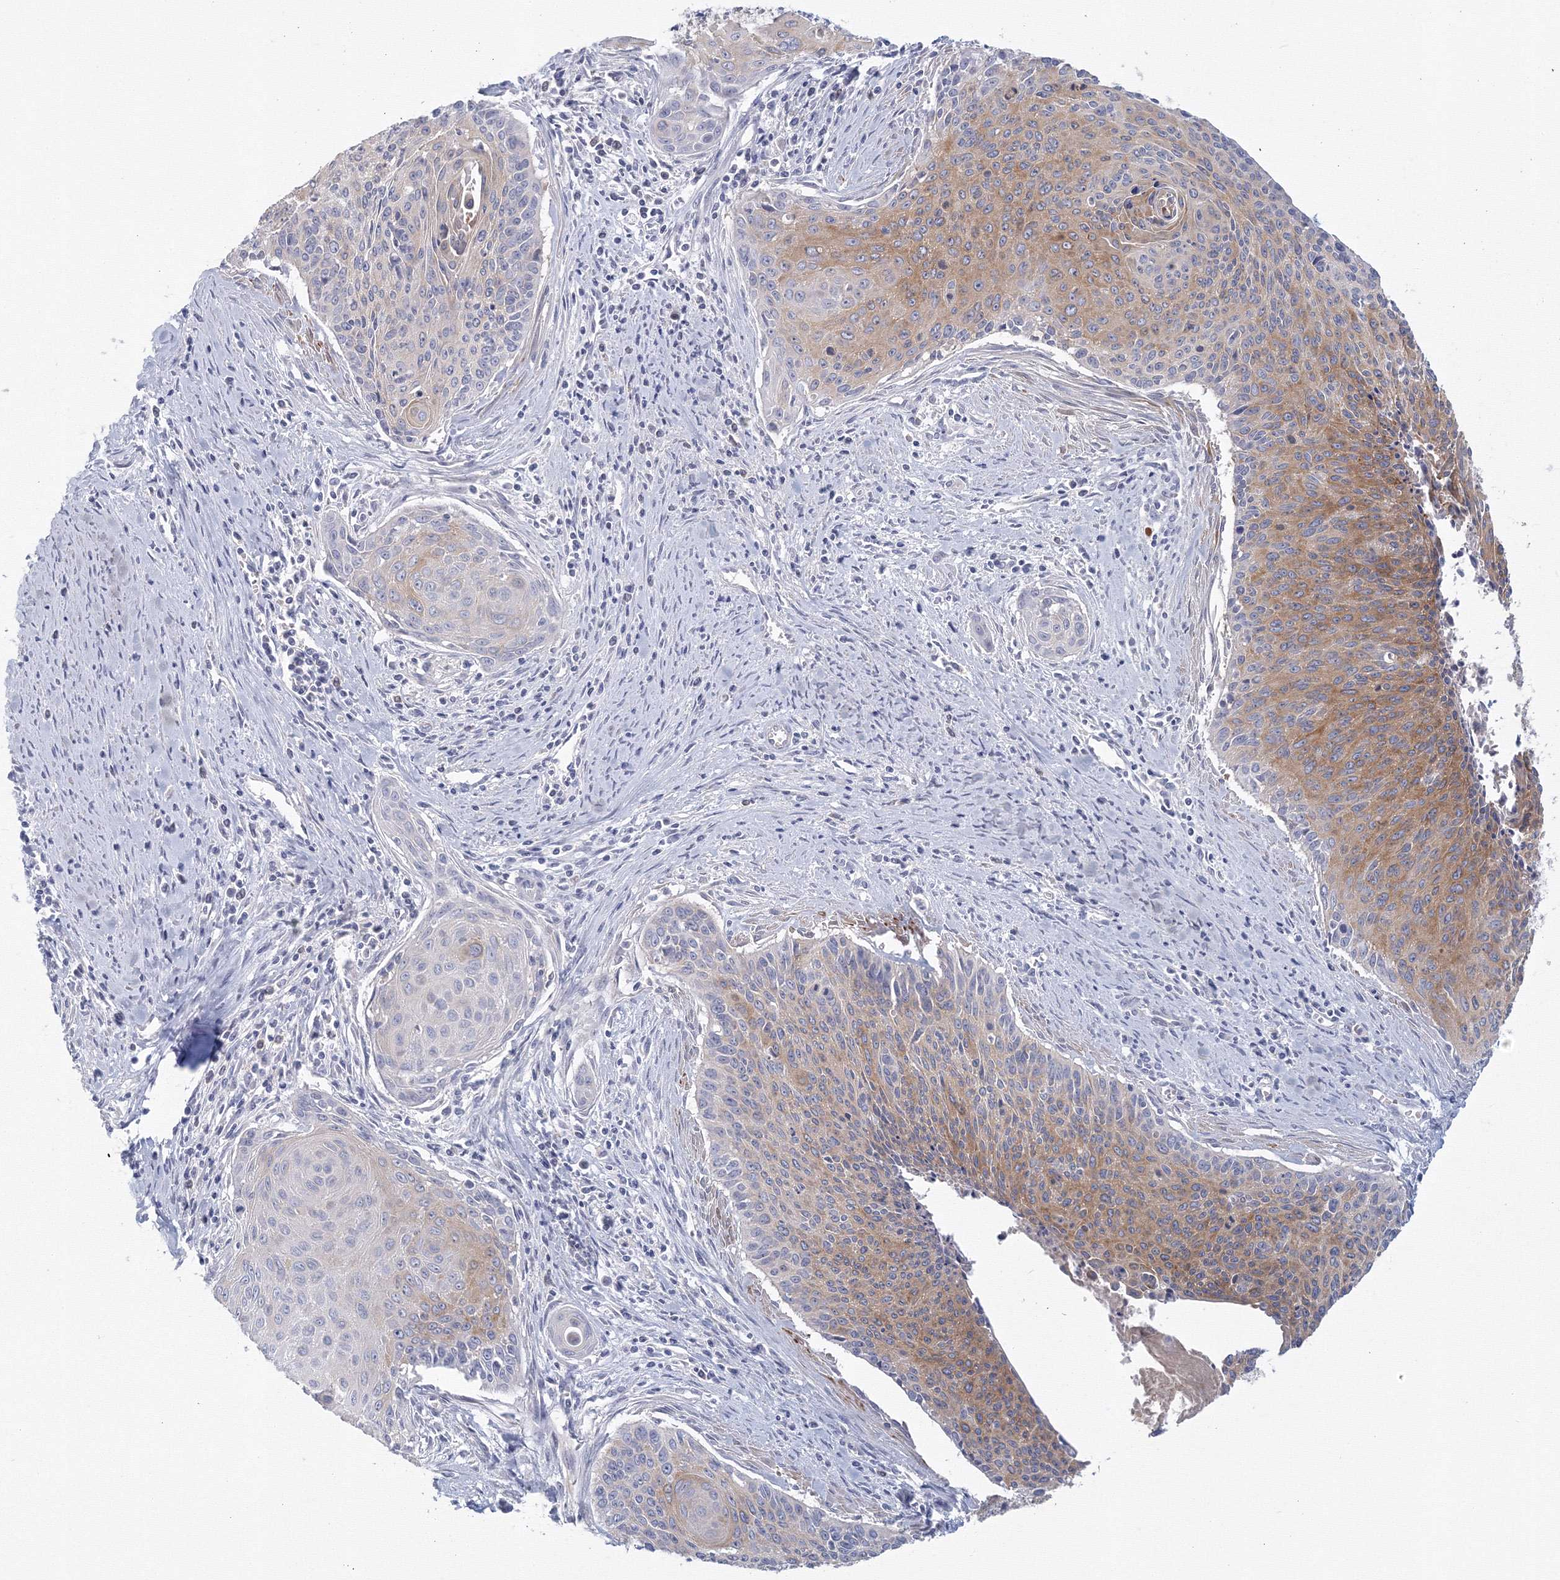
{"staining": {"intensity": "moderate", "quantity": "<25%", "location": "cytoplasmic/membranous"}, "tissue": "cervical cancer", "cell_type": "Tumor cells", "image_type": "cancer", "snomed": [{"axis": "morphology", "description": "Squamous cell carcinoma, NOS"}, {"axis": "topography", "description": "Cervix"}], "caption": "DAB immunohistochemical staining of cervical squamous cell carcinoma reveals moderate cytoplasmic/membranous protein staining in approximately <25% of tumor cells. (brown staining indicates protein expression, while blue staining denotes nuclei).", "gene": "TACC2", "patient": {"sex": "female", "age": 55}}